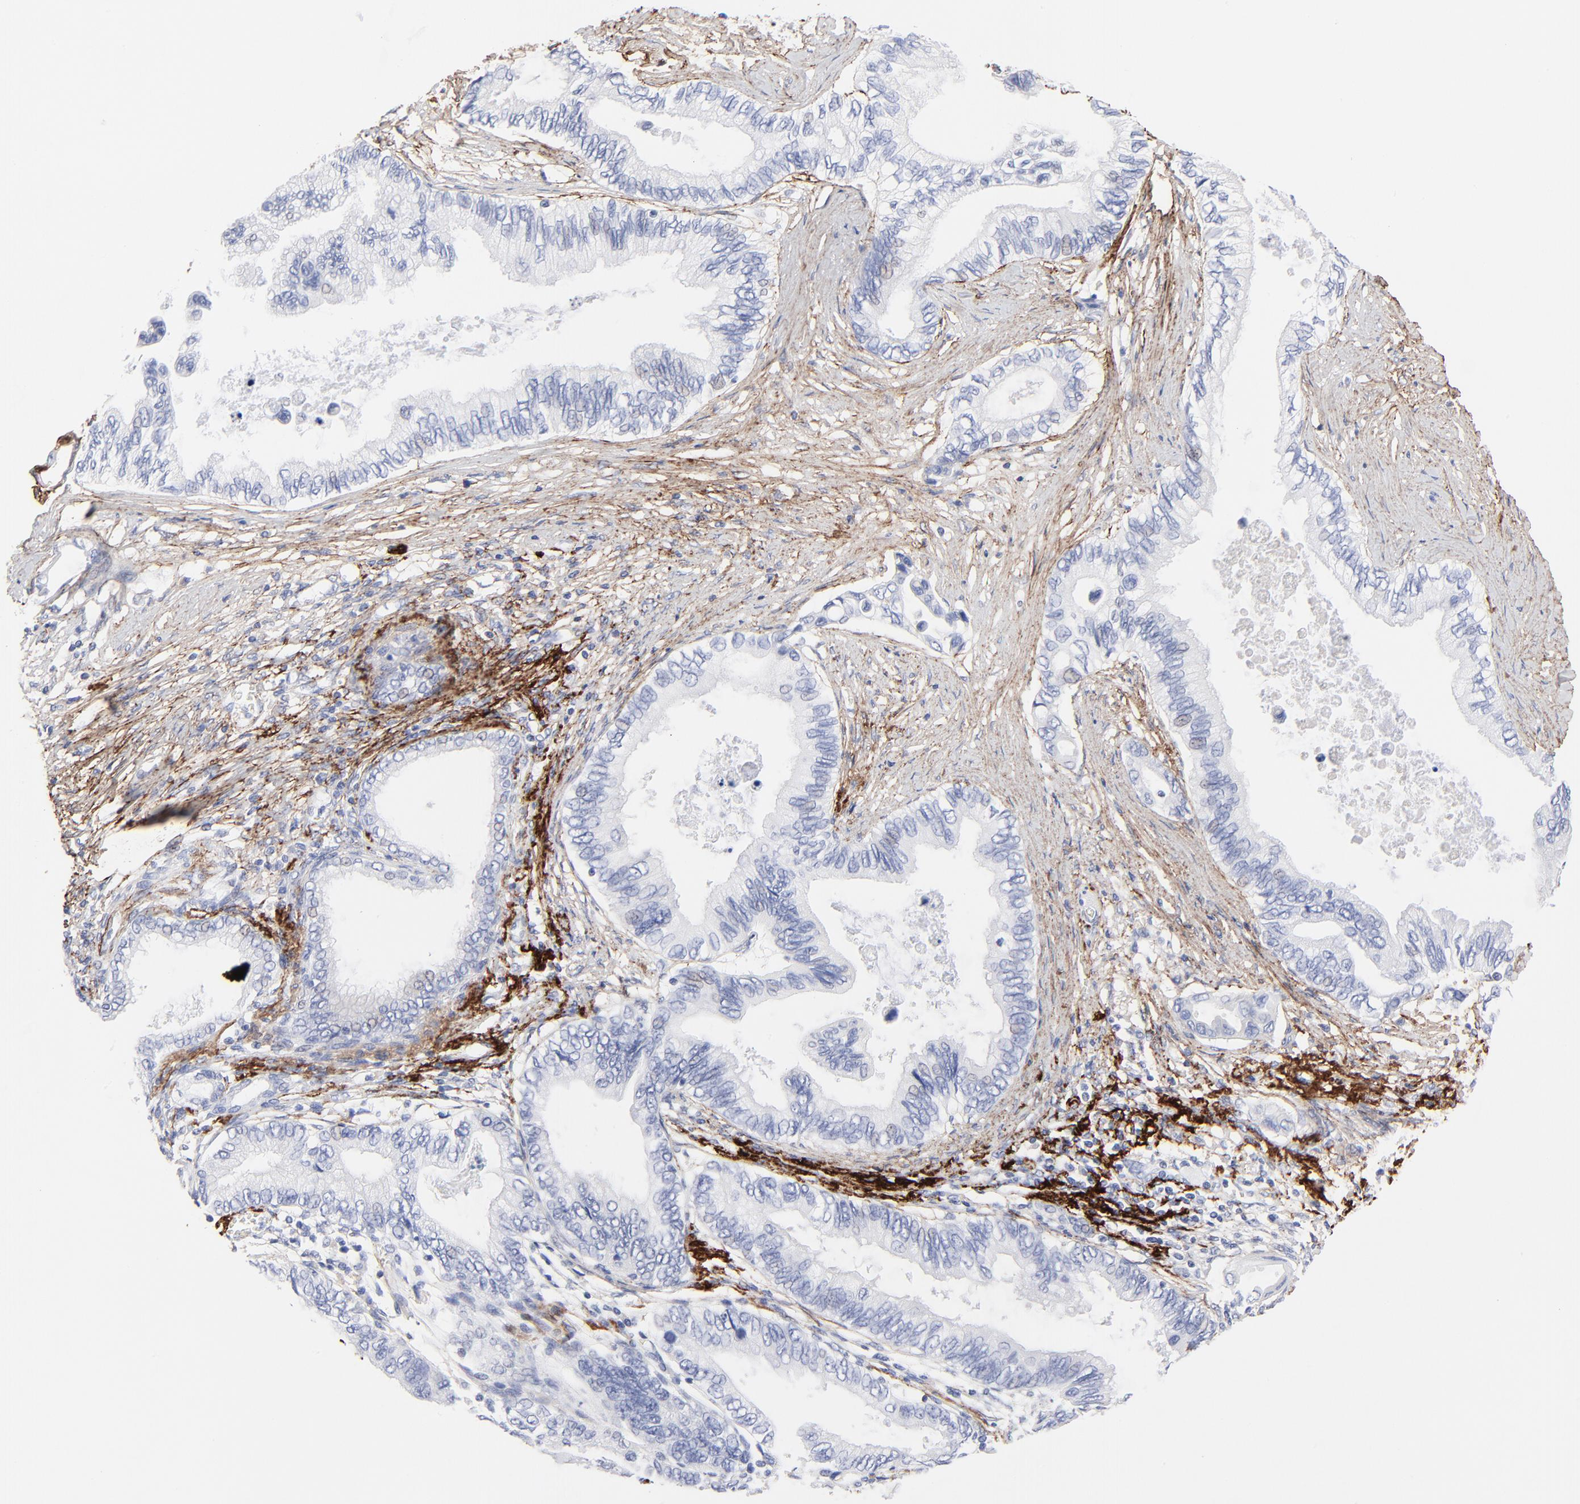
{"staining": {"intensity": "negative", "quantity": "none", "location": "none"}, "tissue": "pancreatic cancer", "cell_type": "Tumor cells", "image_type": "cancer", "snomed": [{"axis": "morphology", "description": "Adenocarcinoma, NOS"}, {"axis": "topography", "description": "Pancreas"}], "caption": "Protein analysis of pancreatic cancer (adenocarcinoma) exhibits no significant expression in tumor cells.", "gene": "FBLN2", "patient": {"sex": "female", "age": 66}}